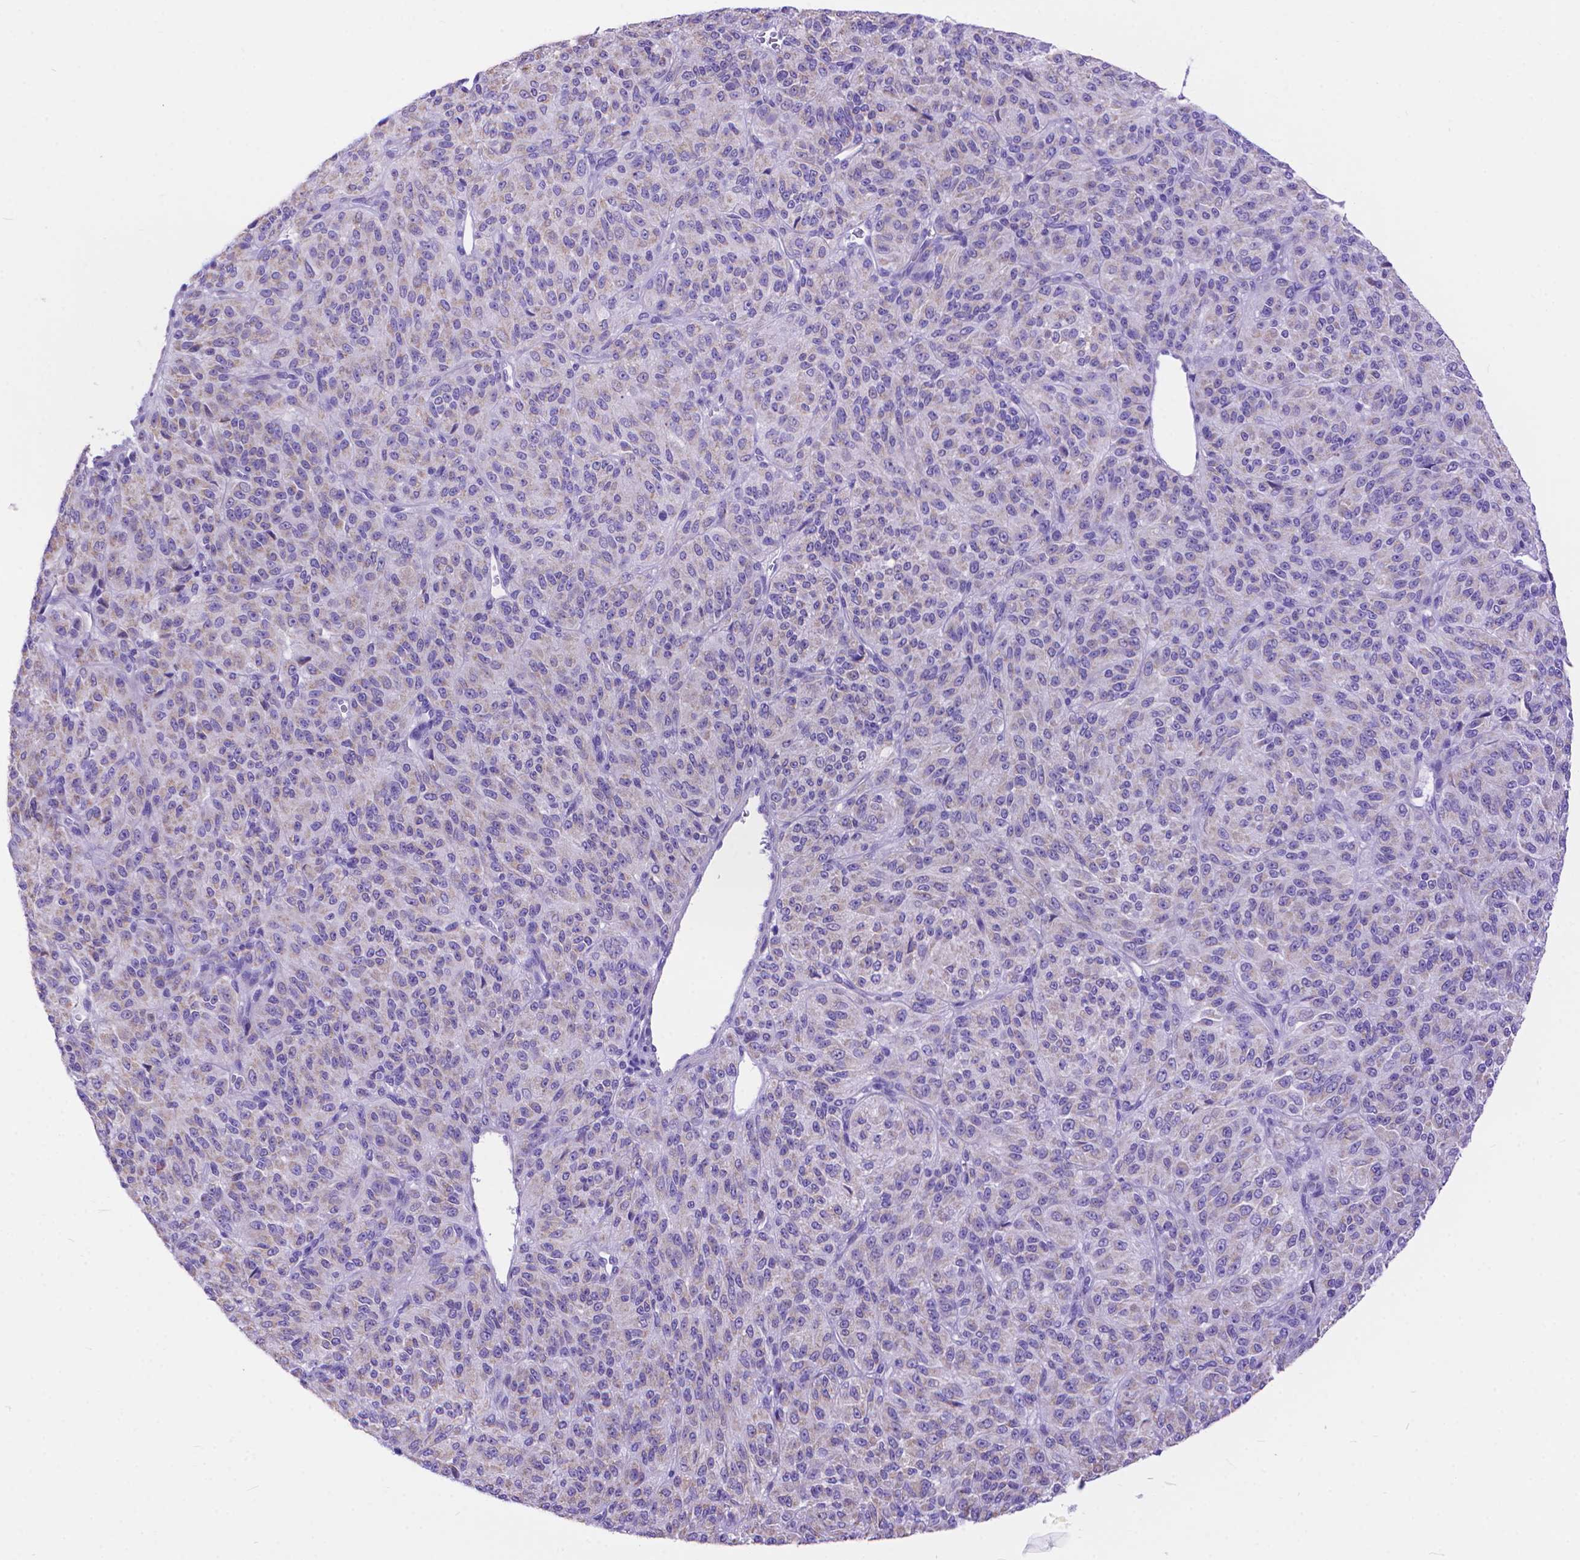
{"staining": {"intensity": "weak", "quantity": "<25%", "location": "cytoplasmic/membranous"}, "tissue": "melanoma", "cell_type": "Tumor cells", "image_type": "cancer", "snomed": [{"axis": "morphology", "description": "Malignant melanoma, Metastatic site"}, {"axis": "topography", "description": "Brain"}], "caption": "This is an IHC histopathology image of human melanoma. There is no positivity in tumor cells.", "gene": "DHRS2", "patient": {"sex": "female", "age": 56}}